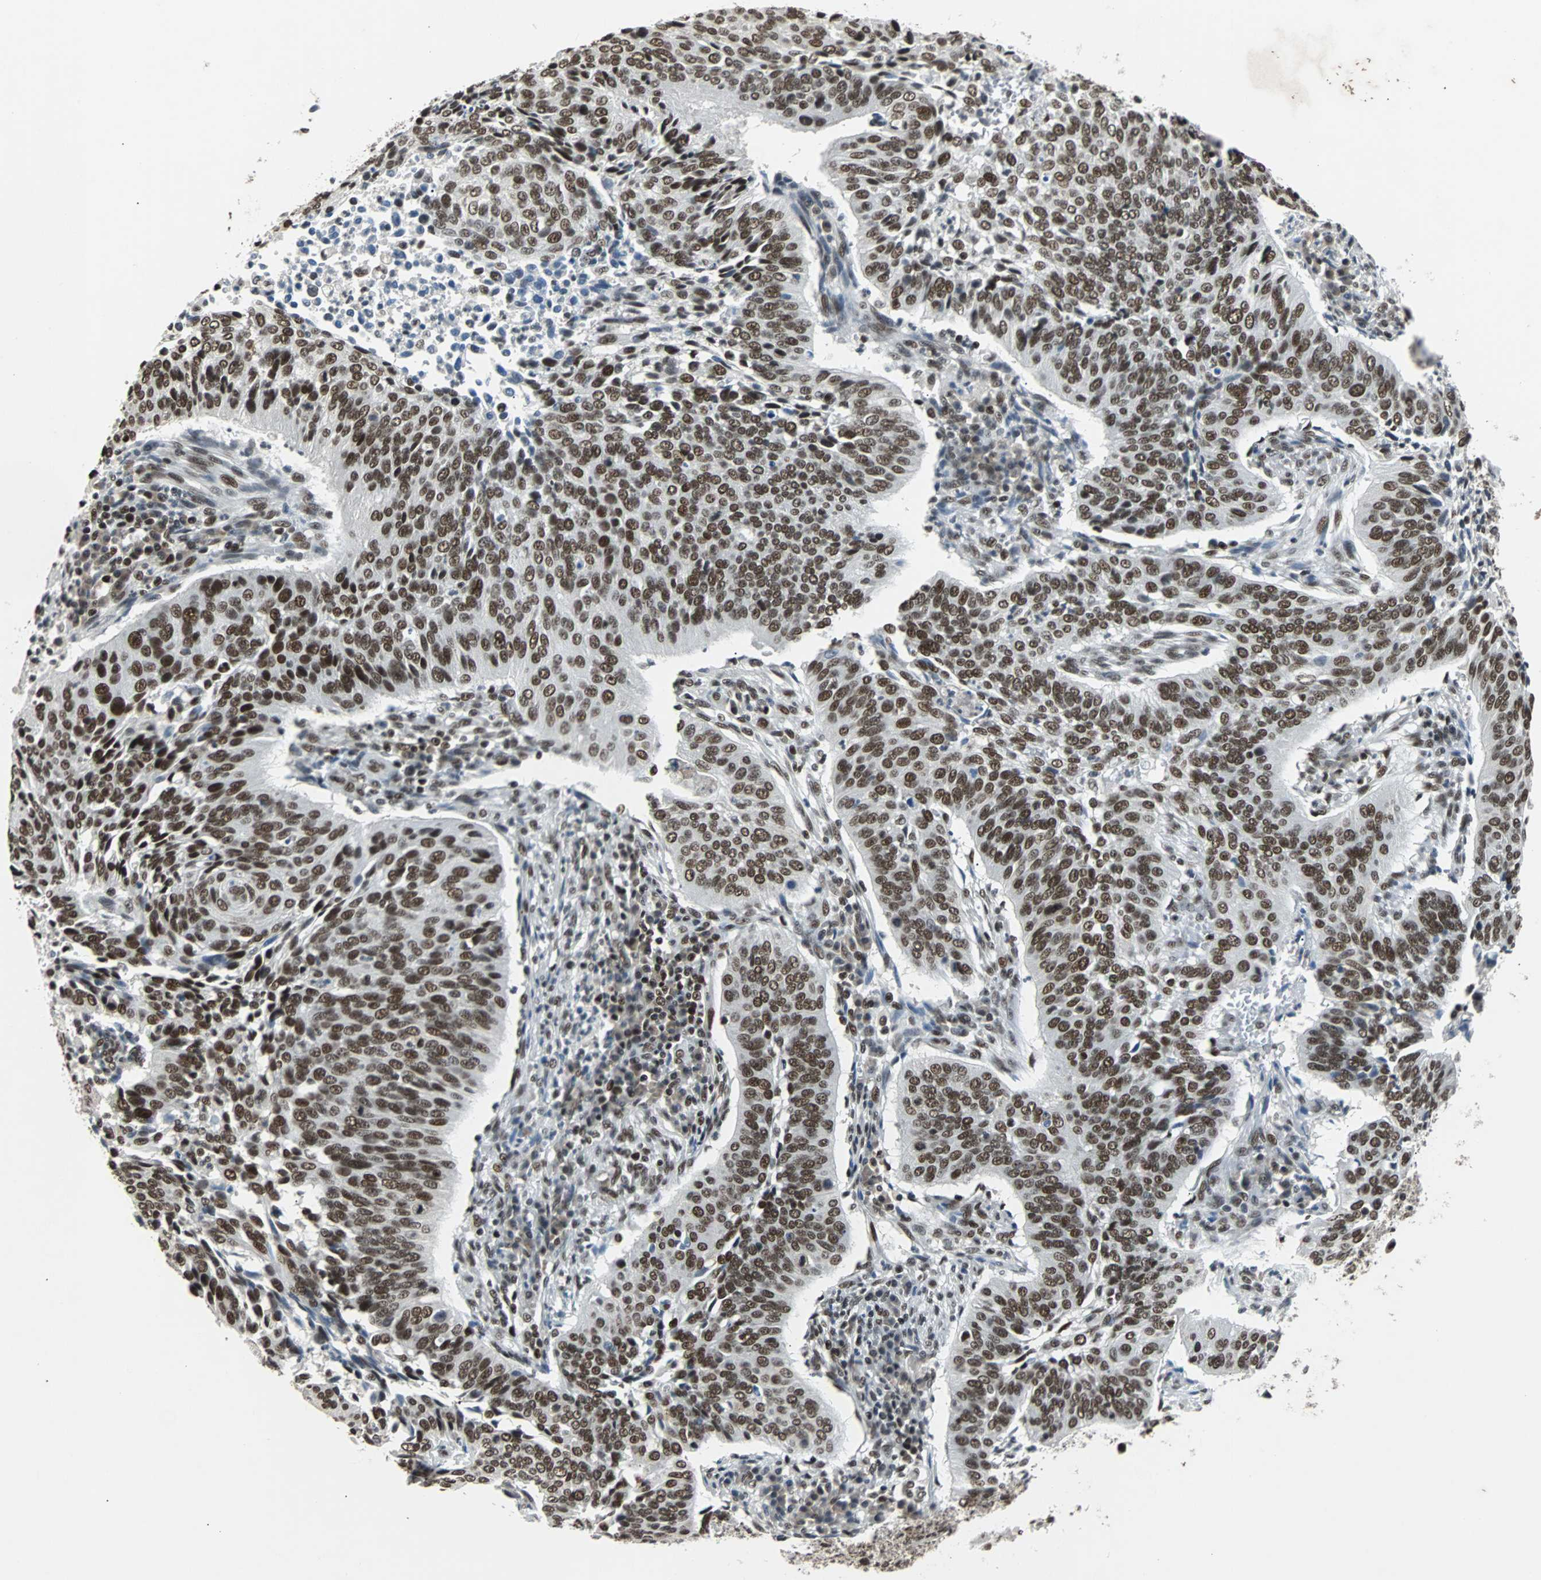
{"staining": {"intensity": "strong", "quantity": ">75%", "location": "nuclear"}, "tissue": "cervical cancer", "cell_type": "Tumor cells", "image_type": "cancer", "snomed": [{"axis": "morphology", "description": "Squamous cell carcinoma, NOS"}, {"axis": "topography", "description": "Cervix"}], "caption": "Cervical squamous cell carcinoma stained with DAB (3,3'-diaminobenzidine) IHC shows high levels of strong nuclear staining in about >75% of tumor cells.", "gene": "GATAD2A", "patient": {"sex": "female", "age": 39}}